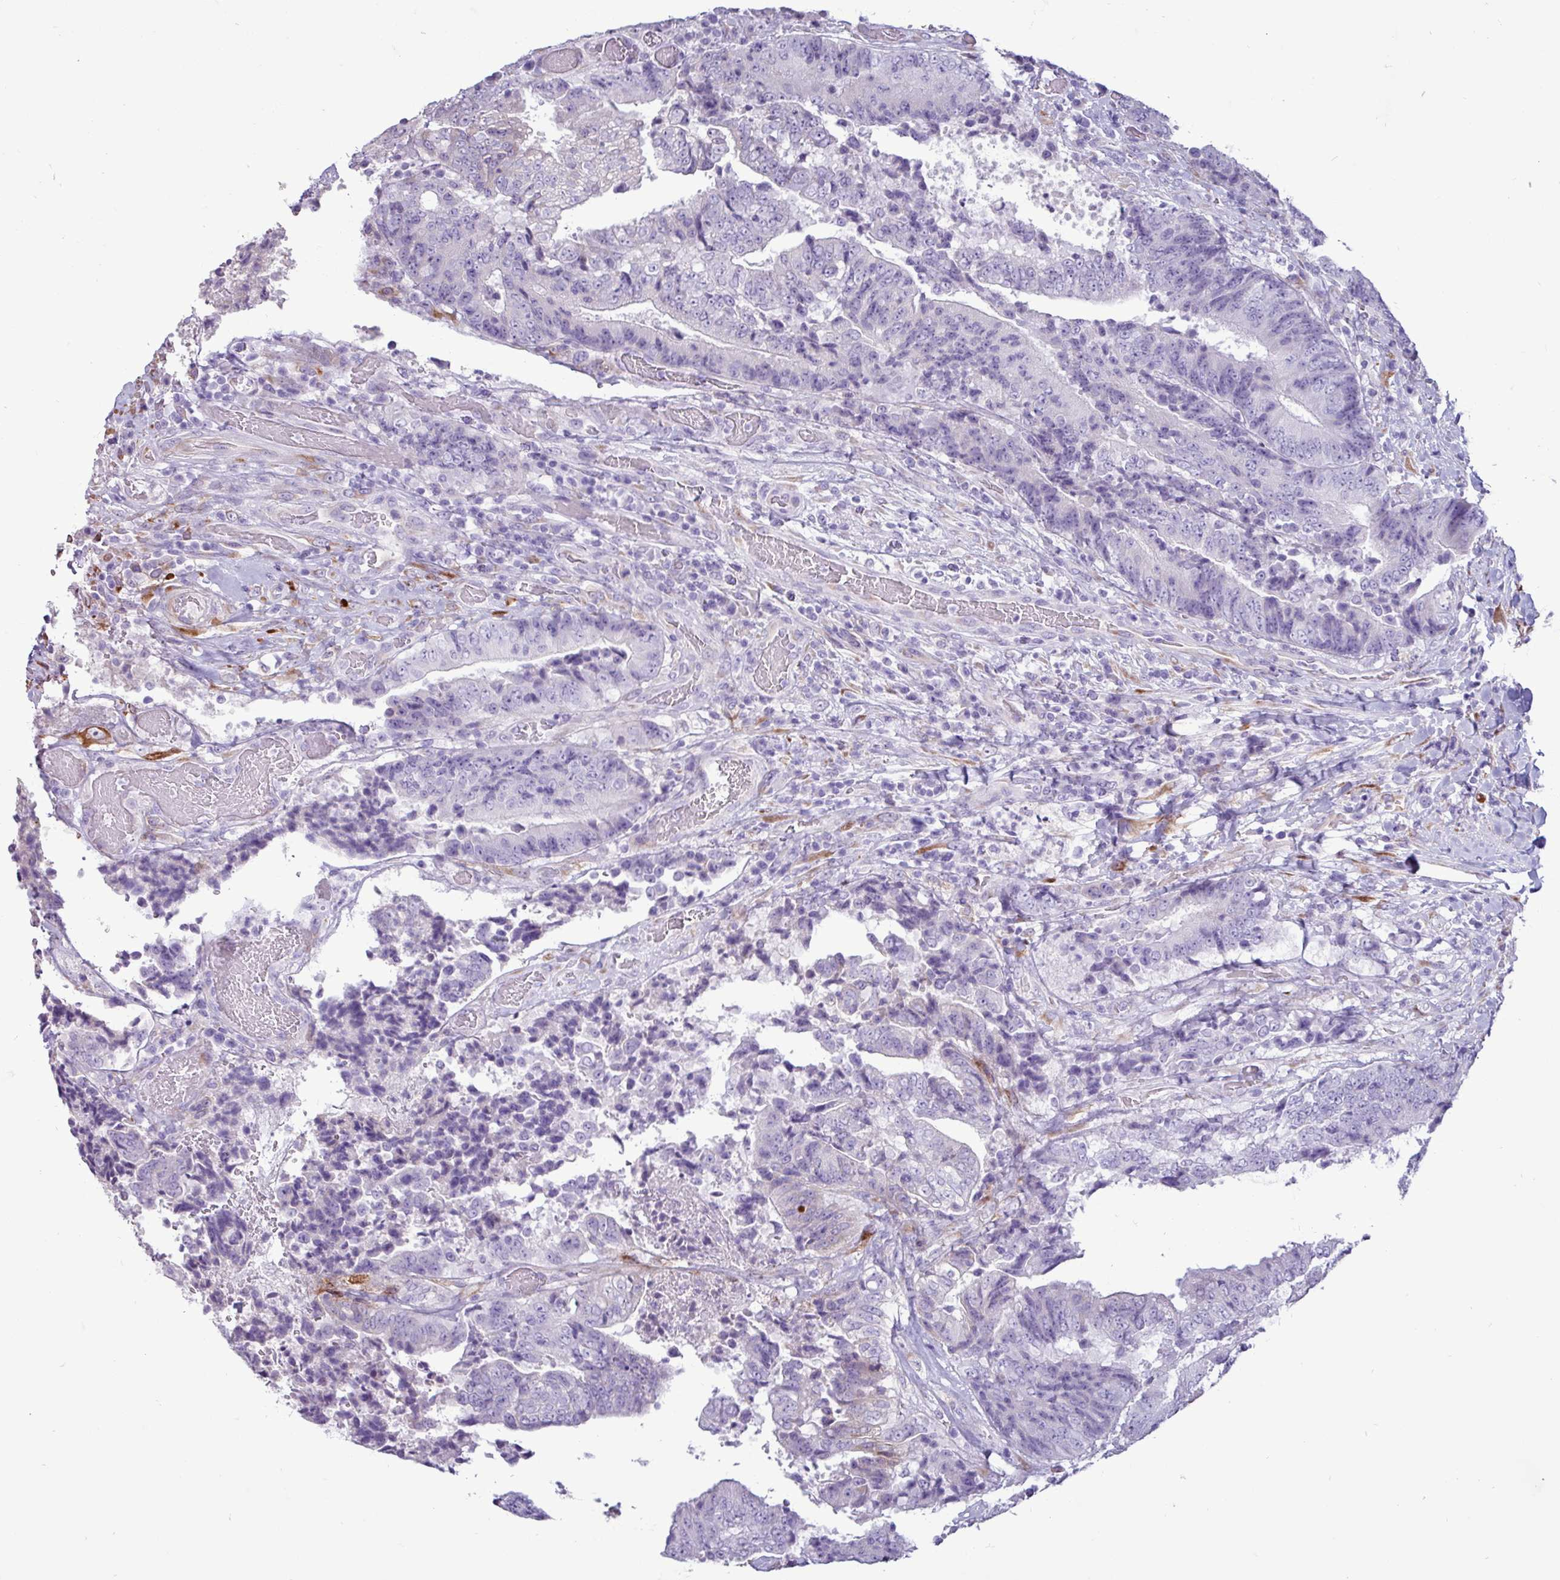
{"staining": {"intensity": "negative", "quantity": "none", "location": "none"}, "tissue": "colorectal cancer", "cell_type": "Tumor cells", "image_type": "cancer", "snomed": [{"axis": "morphology", "description": "Adenocarcinoma, NOS"}, {"axis": "topography", "description": "Rectum"}], "caption": "Adenocarcinoma (colorectal) stained for a protein using immunohistochemistry displays no staining tumor cells.", "gene": "PPP1R35", "patient": {"sex": "male", "age": 72}}